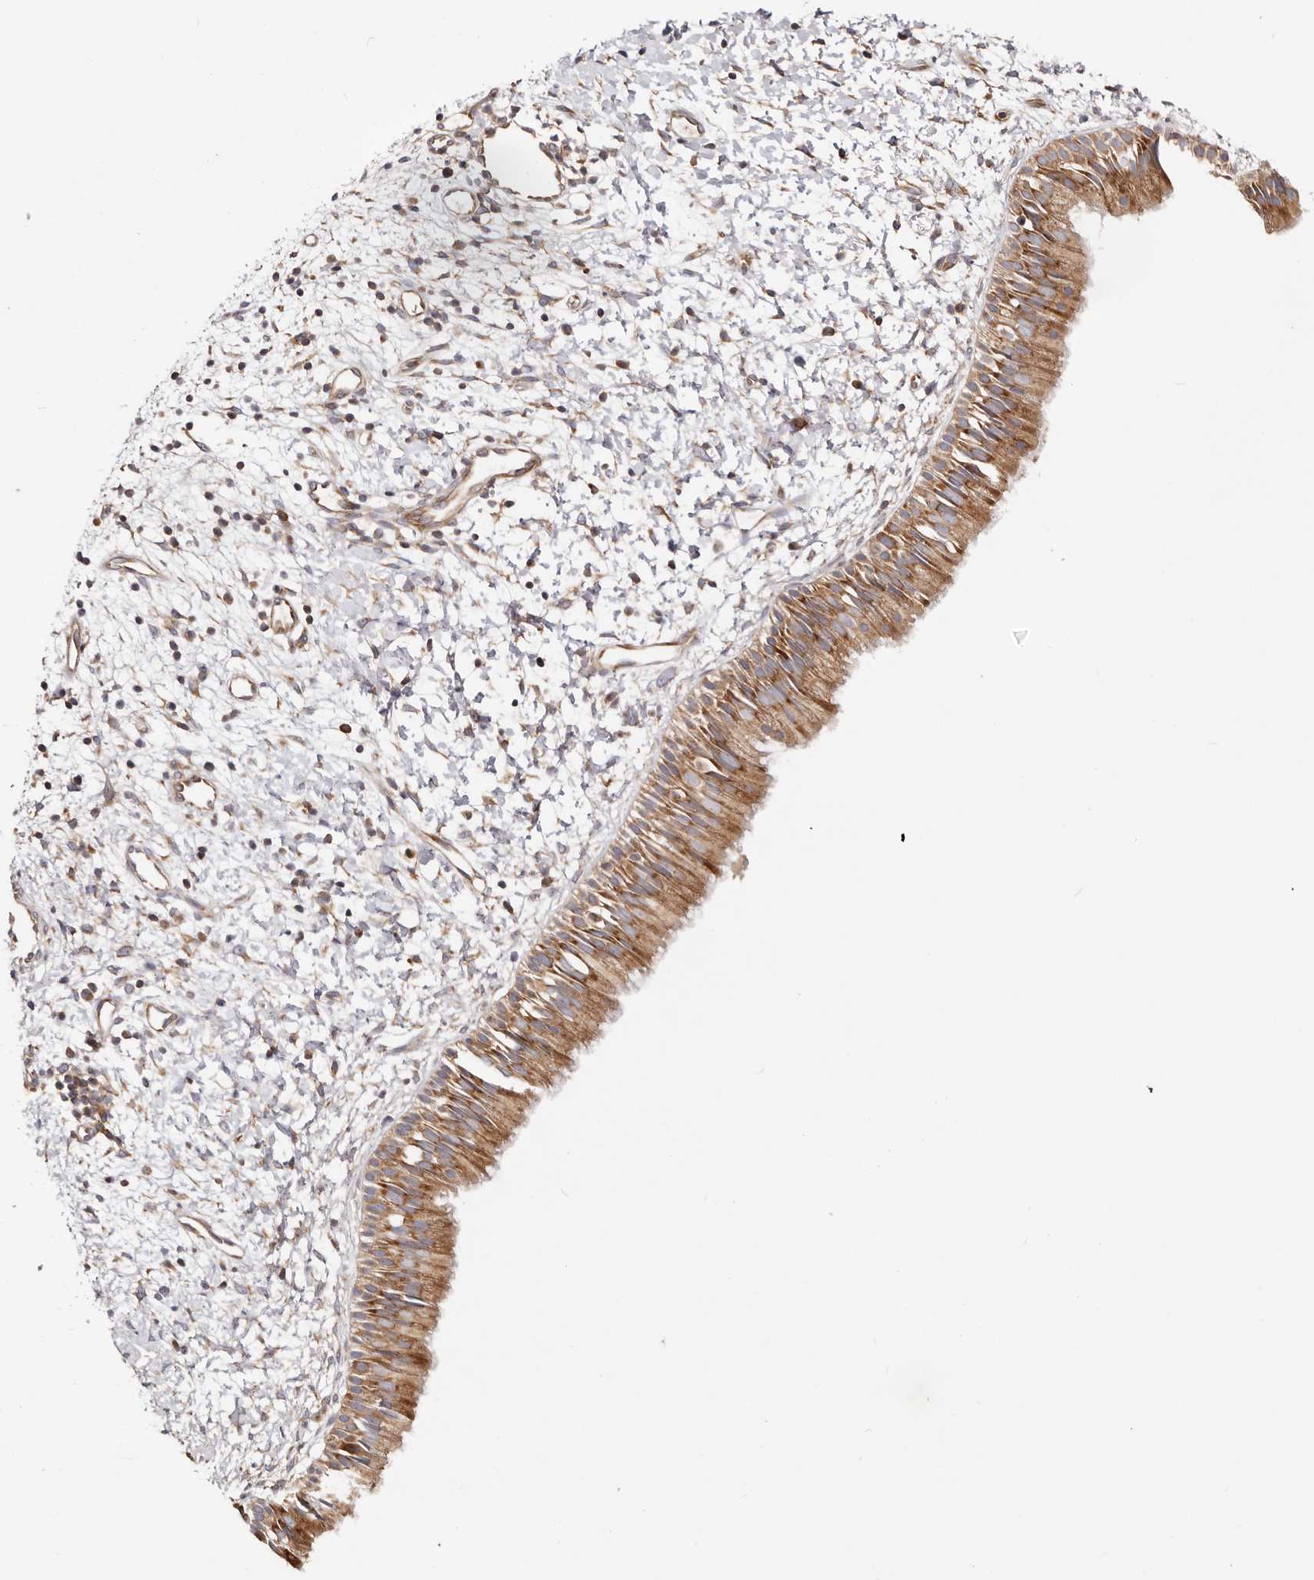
{"staining": {"intensity": "strong", "quantity": ">75%", "location": "cytoplasmic/membranous"}, "tissue": "nasopharynx", "cell_type": "Respiratory epithelial cells", "image_type": "normal", "snomed": [{"axis": "morphology", "description": "Normal tissue, NOS"}, {"axis": "topography", "description": "Nasopharynx"}], "caption": "Immunohistochemistry photomicrograph of unremarkable nasopharynx: human nasopharynx stained using immunohistochemistry demonstrates high levels of strong protein expression localized specifically in the cytoplasmic/membranous of respiratory epithelial cells, appearing as a cytoplasmic/membranous brown color.", "gene": "GNA13", "patient": {"sex": "male", "age": 22}}